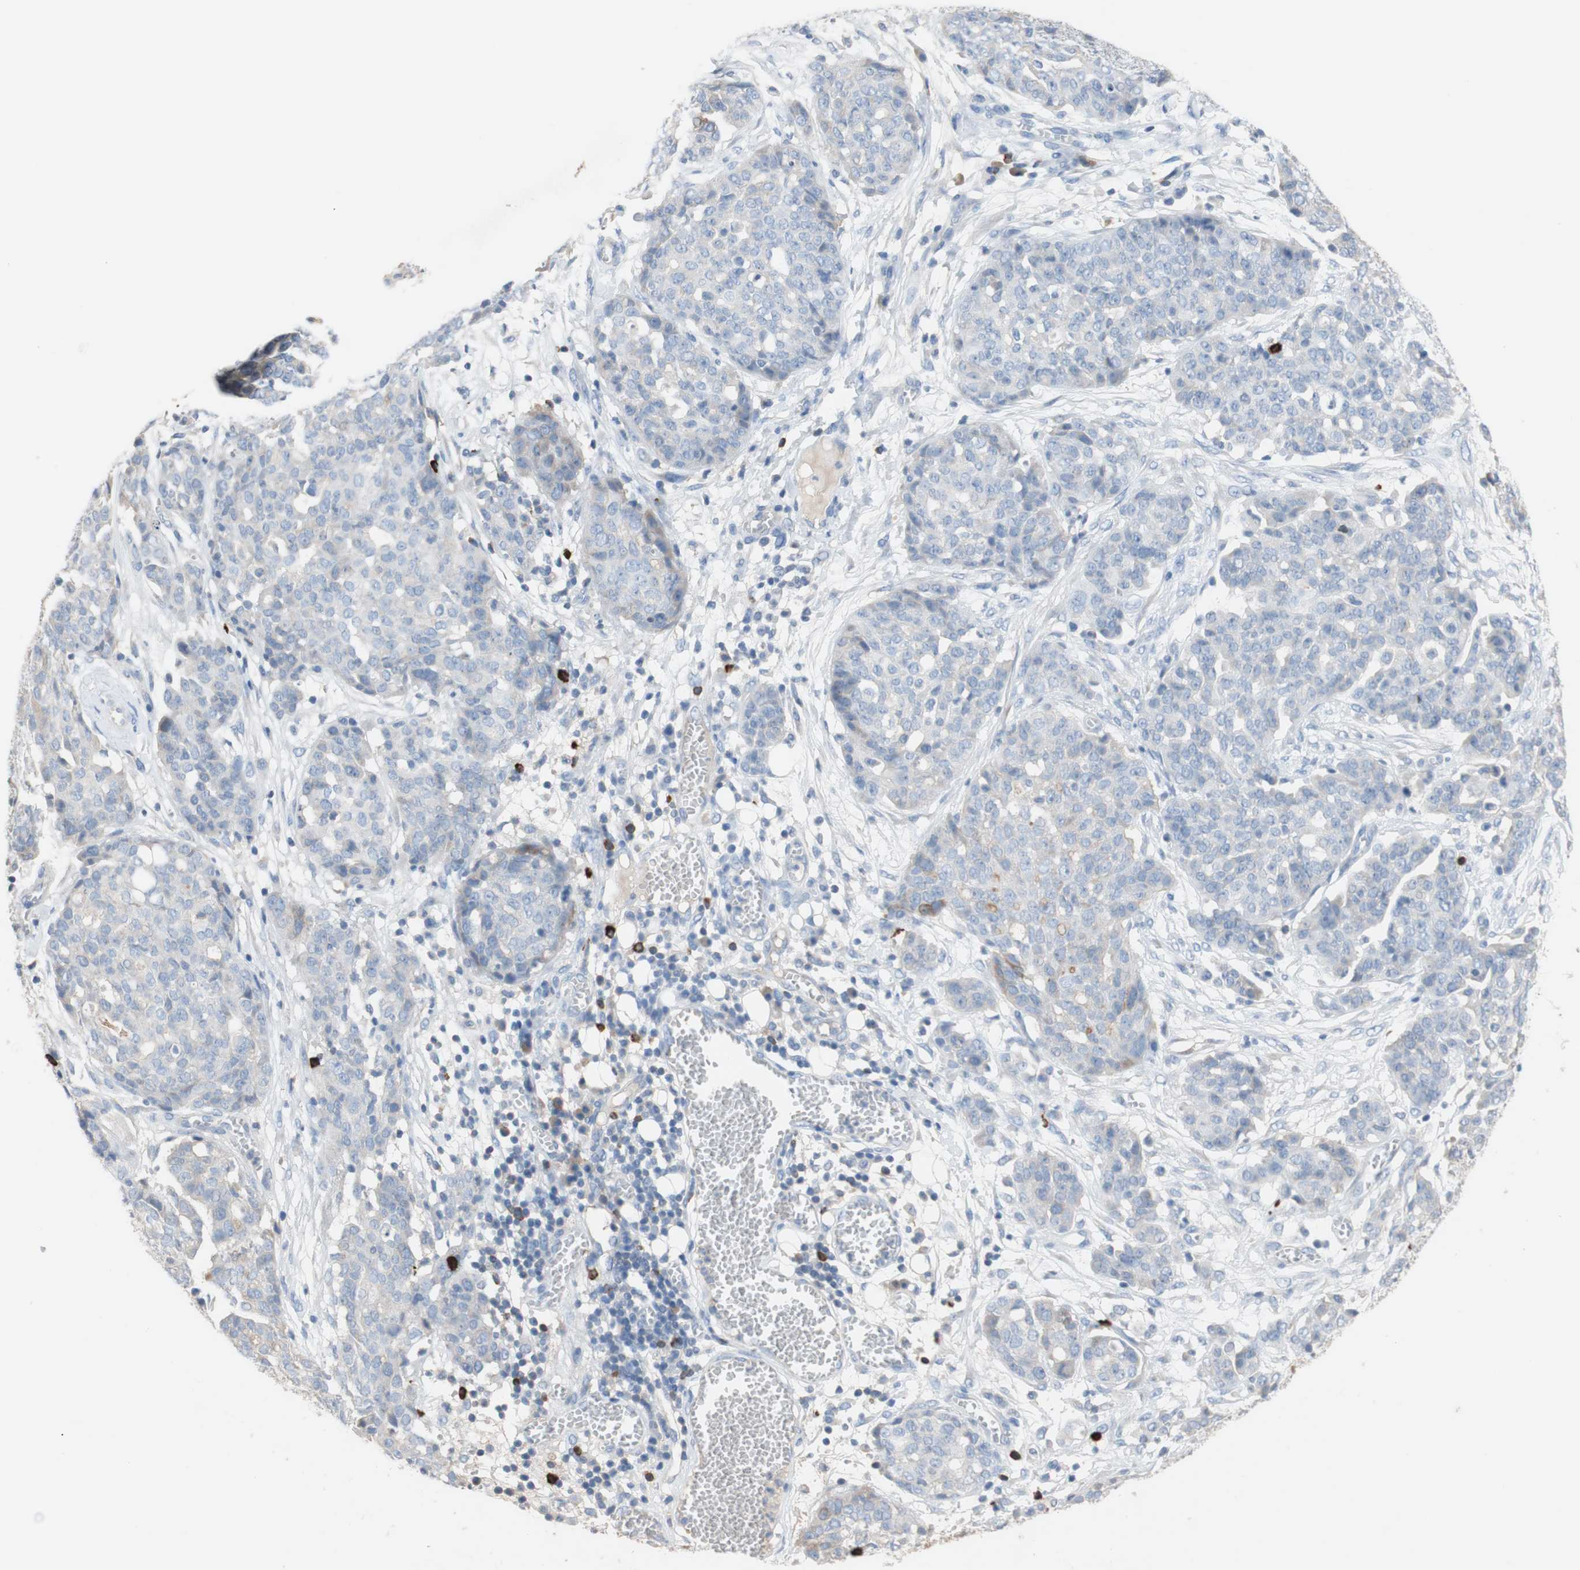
{"staining": {"intensity": "negative", "quantity": "none", "location": "none"}, "tissue": "ovarian cancer", "cell_type": "Tumor cells", "image_type": "cancer", "snomed": [{"axis": "morphology", "description": "Cystadenocarcinoma, serous, NOS"}, {"axis": "topography", "description": "Soft tissue"}, {"axis": "topography", "description": "Ovary"}], "caption": "Tumor cells are negative for protein expression in human ovarian cancer.", "gene": "PACSIN1", "patient": {"sex": "female", "age": 57}}